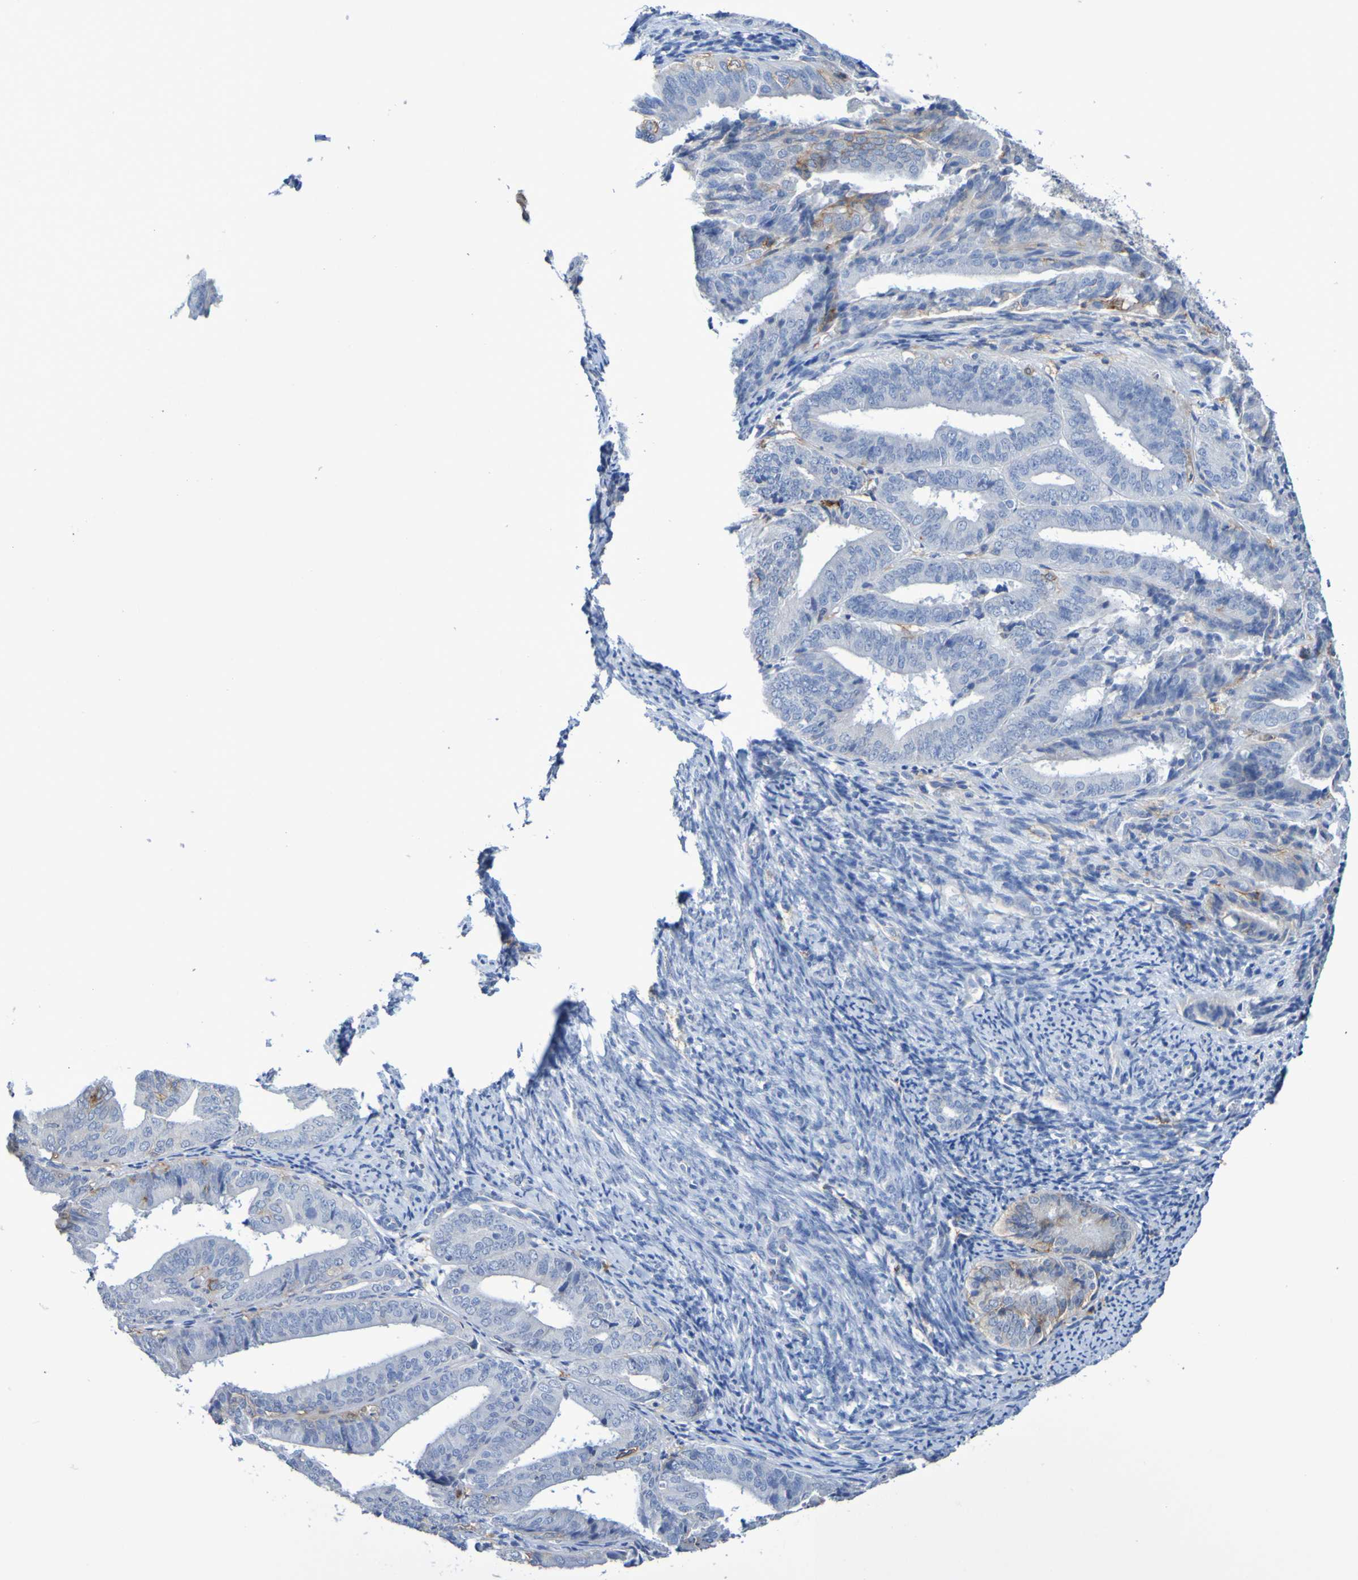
{"staining": {"intensity": "moderate", "quantity": "<25%", "location": "cytoplasmic/membranous"}, "tissue": "endometrial cancer", "cell_type": "Tumor cells", "image_type": "cancer", "snomed": [{"axis": "morphology", "description": "Adenocarcinoma, NOS"}, {"axis": "topography", "description": "Endometrium"}], "caption": "Immunohistochemical staining of human endometrial cancer exhibits low levels of moderate cytoplasmic/membranous expression in approximately <25% of tumor cells.", "gene": "SLC3A2", "patient": {"sex": "female", "age": 63}}